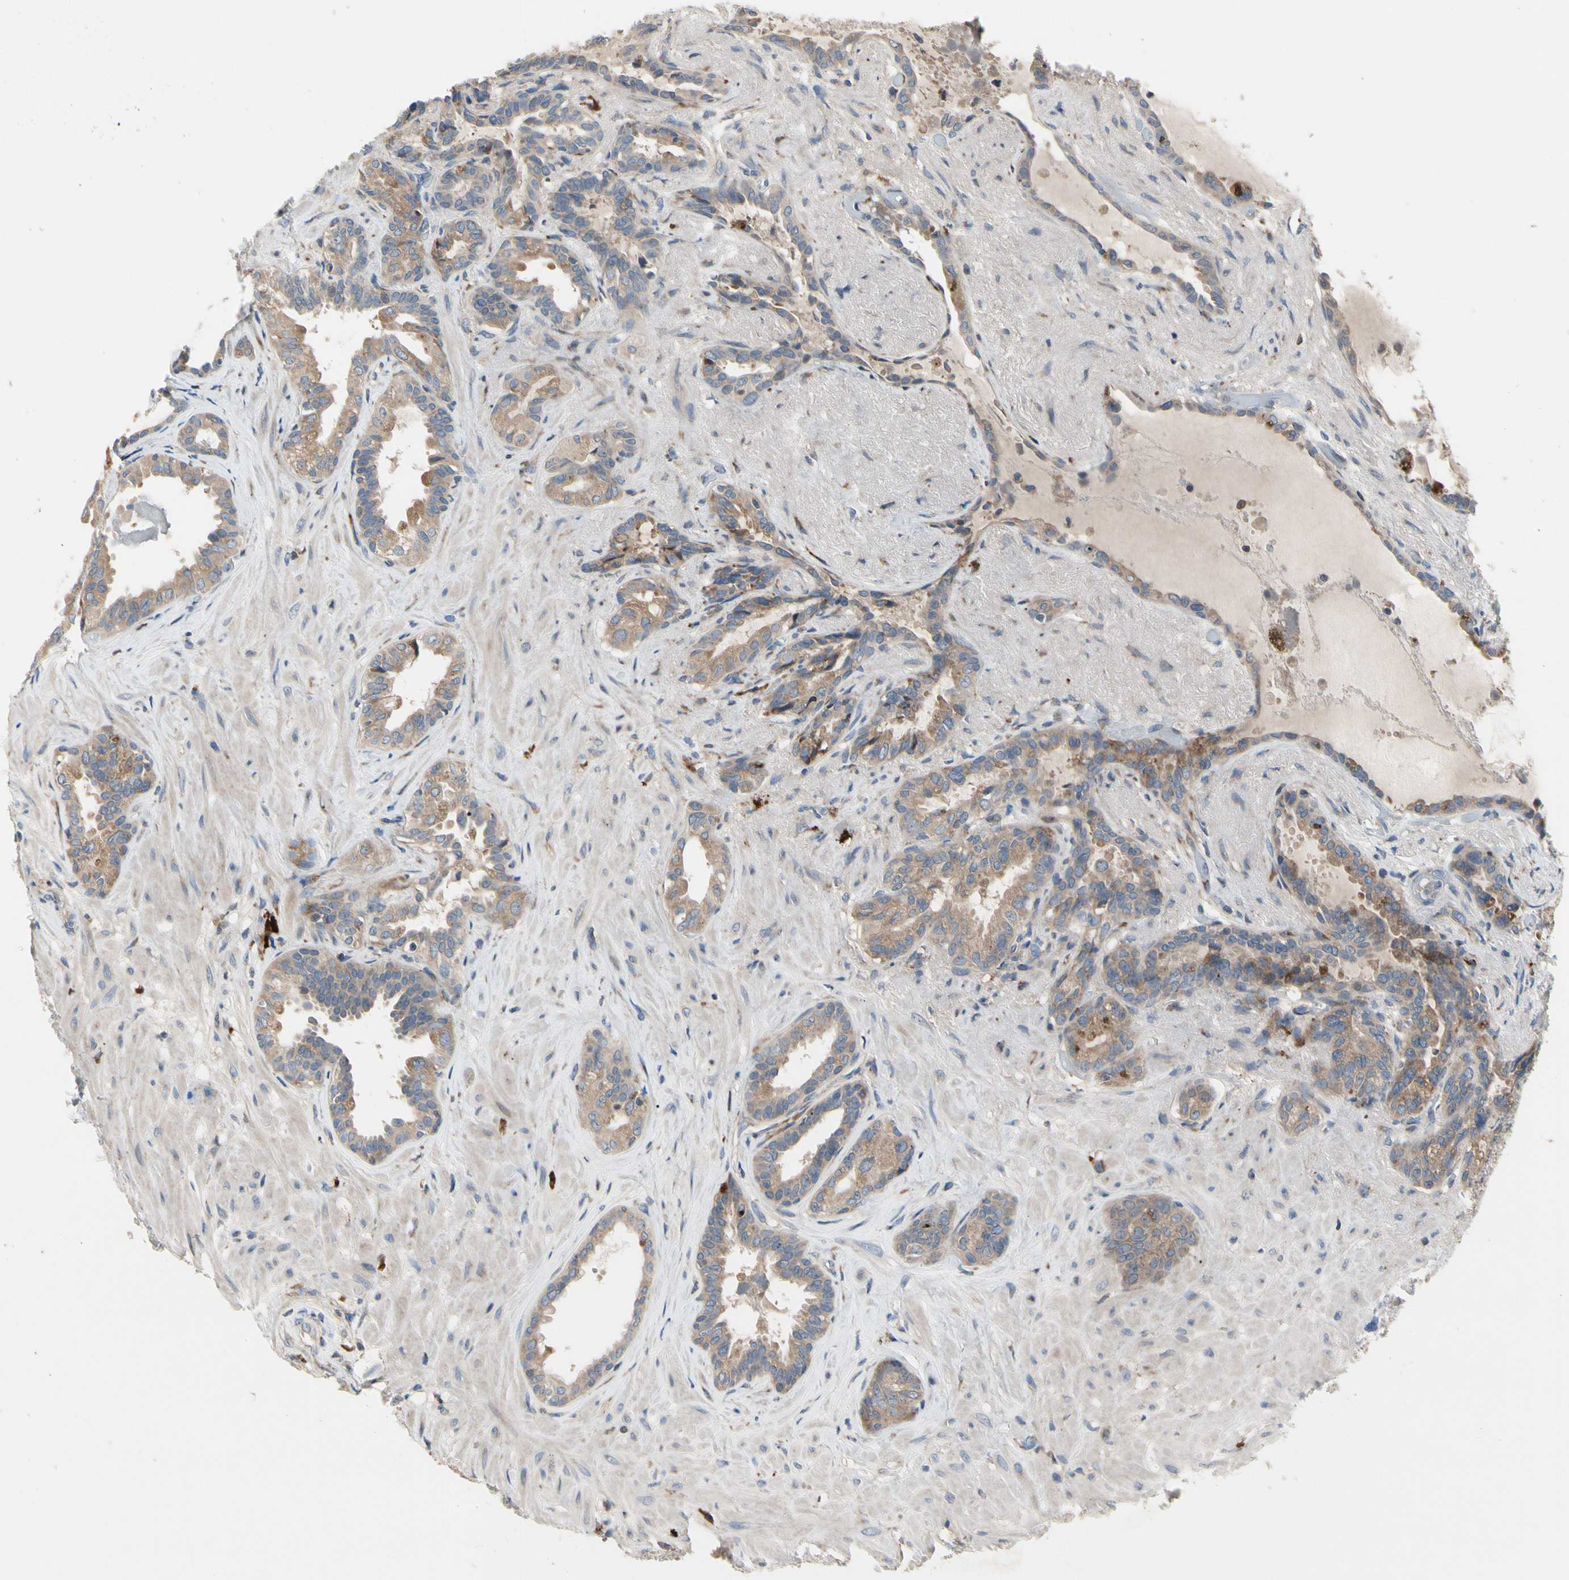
{"staining": {"intensity": "moderate", "quantity": ">75%", "location": "cytoplasmic/membranous"}, "tissue": "seminal vesicle", "cell_type": "Glandular cells", "image_type": "normal", "snomed": [{"axis": "morphology", "description": "Normal tissue, NOS"}, {"axis": "topography", "description": "Seminal veicle"}], "caption": "This micrograph reveals immunohistochemistry (IHC) staining of normal seminal vesicle, with medium moderate cytoplasmic/membranous expression in approximately >75% of glandular cells.", "gene": "MMEL1", "patient": {"sex": "male", "age": 61}}